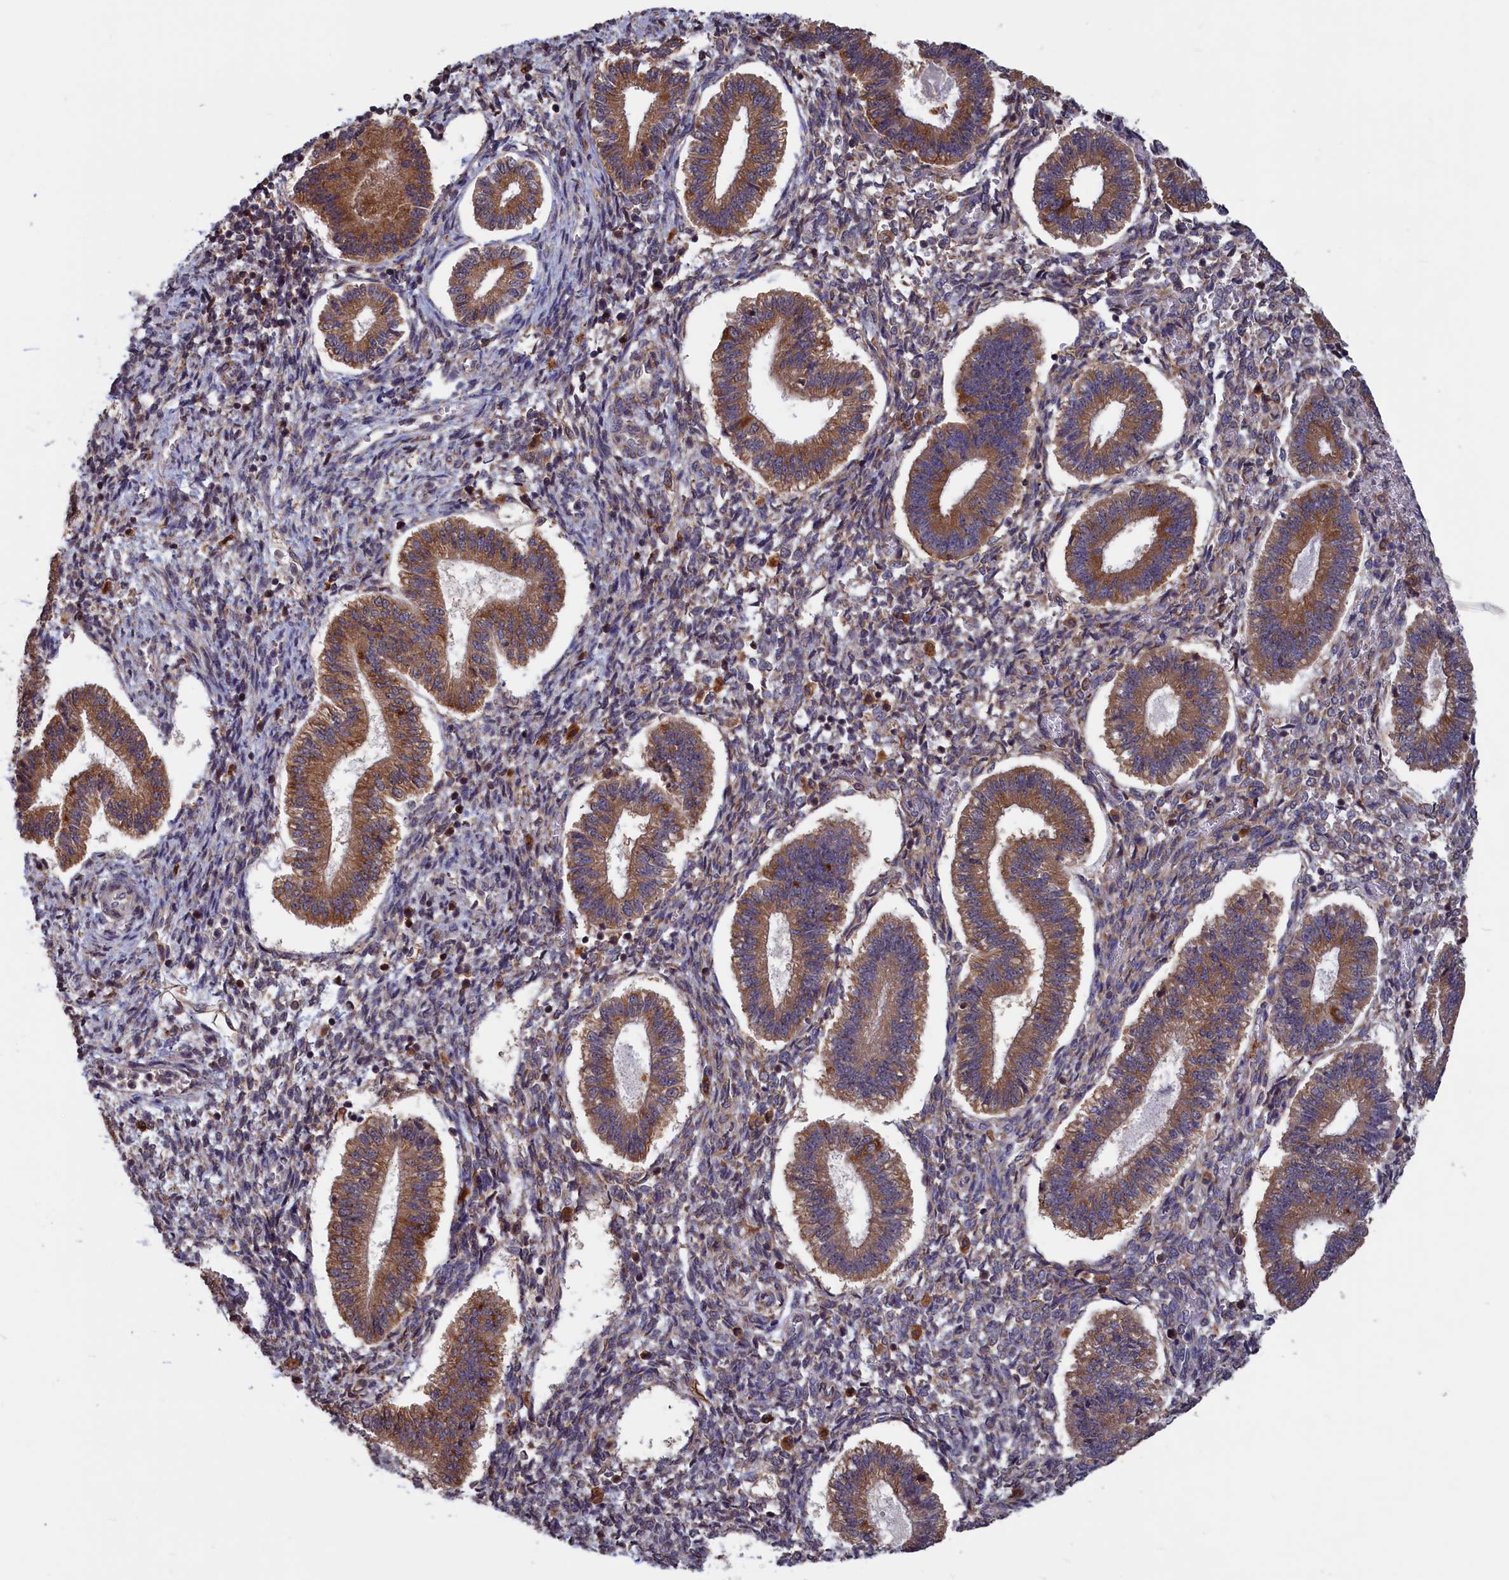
{"staining": {"intensity": "moderate", "quantity": "<25%", "location": "cytoplasmic/membranous"}, "tissue": "endometrium", "cell_type": "Cells in endometrial stroma", "image_type": "normal", "snomed": [{"axis": "morphology", "description": "Normal tissue, NOS"}, {"axis": "topography", "description": "Endometrium"}], "caption": "Protein analysis of benign endometrium displays moderate cytoplasmic/membranous positivity in about <25% of cells in endometrial stroma. The protein is shown in brown color, while the nuclei are stained blue.", "gene": "CACTIN", "patient": {"sex": "female", "age": 25}}